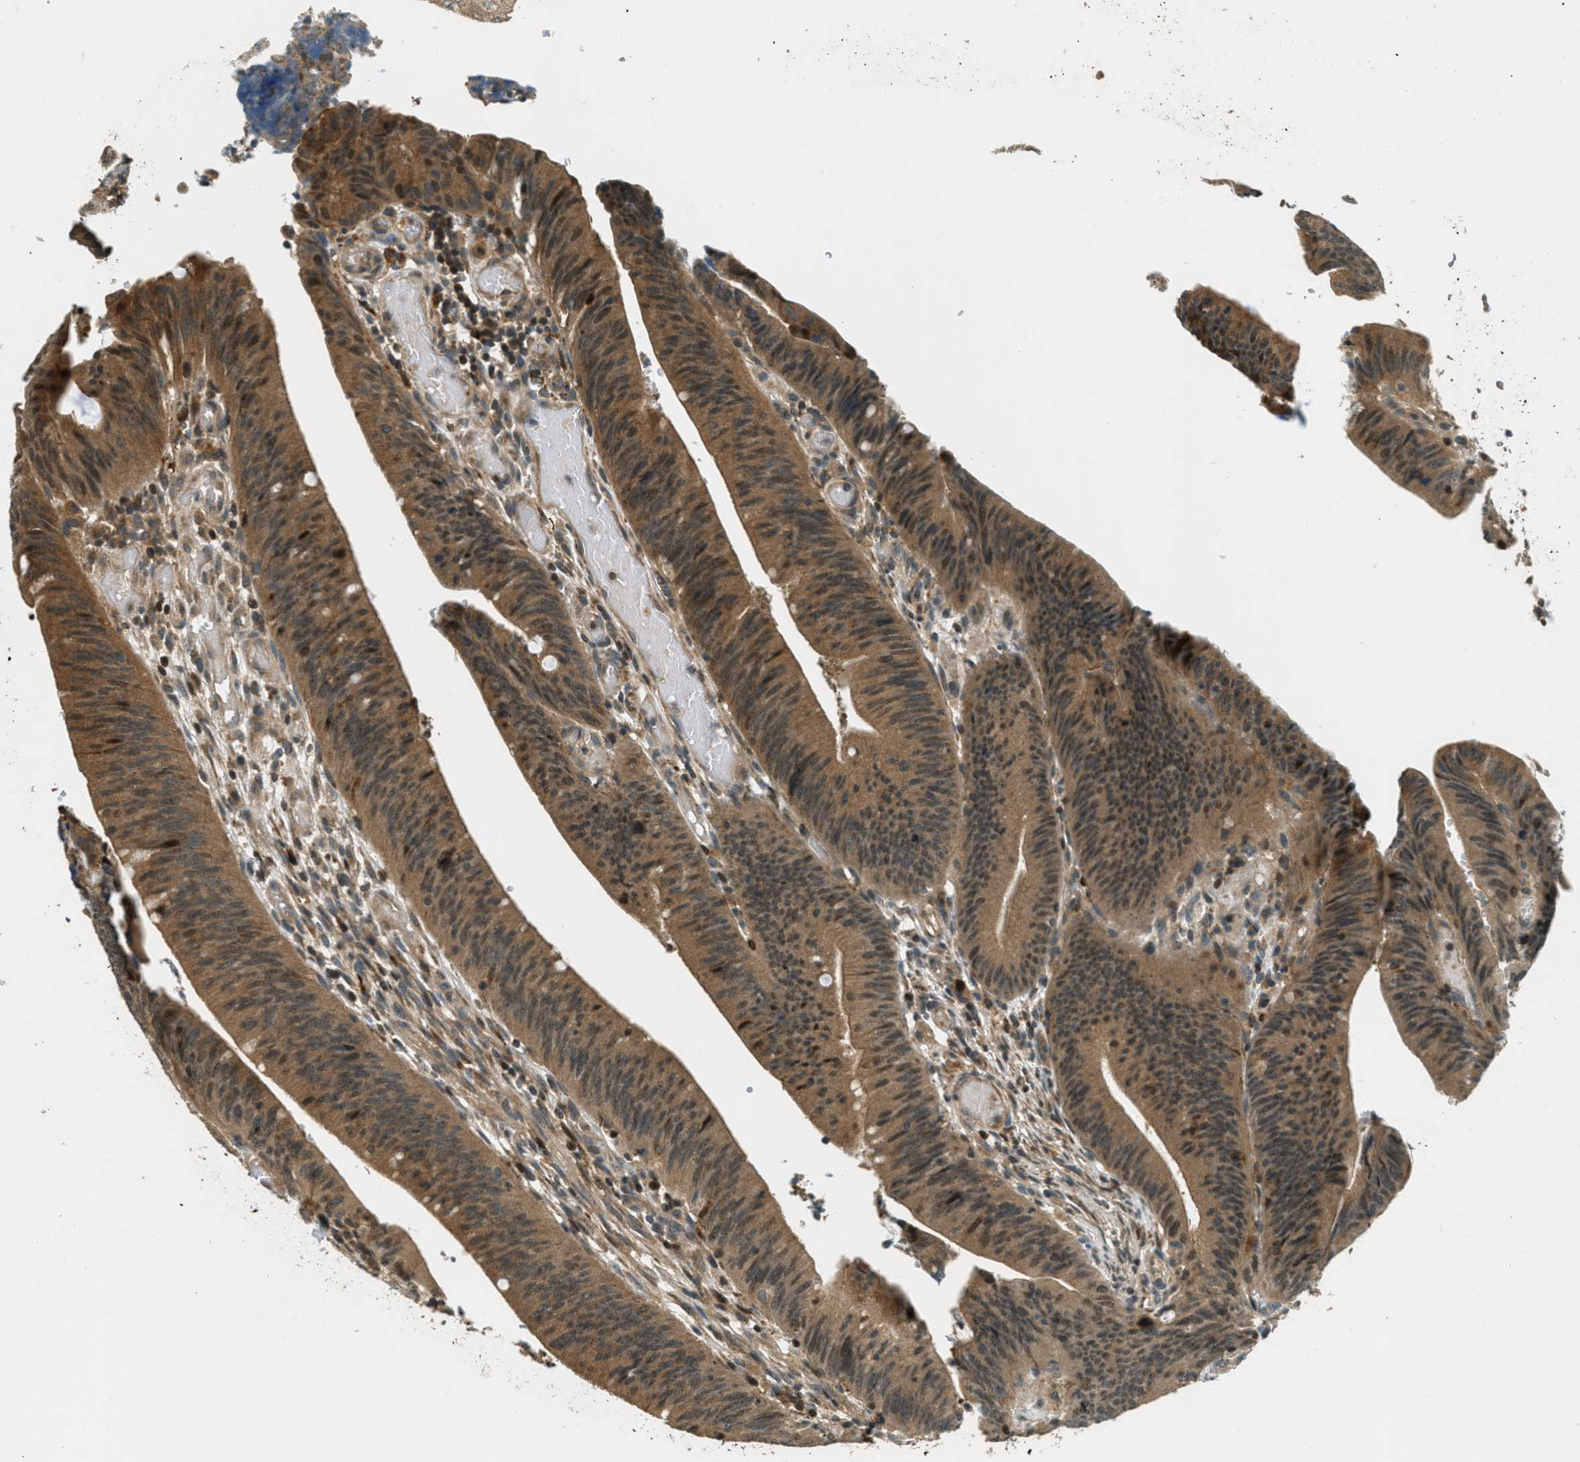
{"staining": {"intensity": "moderate", "quantity": ">75%", "location": "cytoplasmic/membranous"}, "tissue": "colorectal cancer", "cell_type": "Tumor cells", "image_type": "cancer", "snomed": [{"axis": "morphology", "description": "Normal tissue, NOS"}, {"axis": "morphology", "description": "Adenocarcinoma, NOS"}, {"axis": "topography", "description": "Rectum"}], "caption": "Protein expression analysis of human colorectal cancer reveals moderate cytoplasmic/membranous positivity in about >75% of tumor cells.", "gene": "PTPN23", "patient": {"sex": "female", "age": 66}}